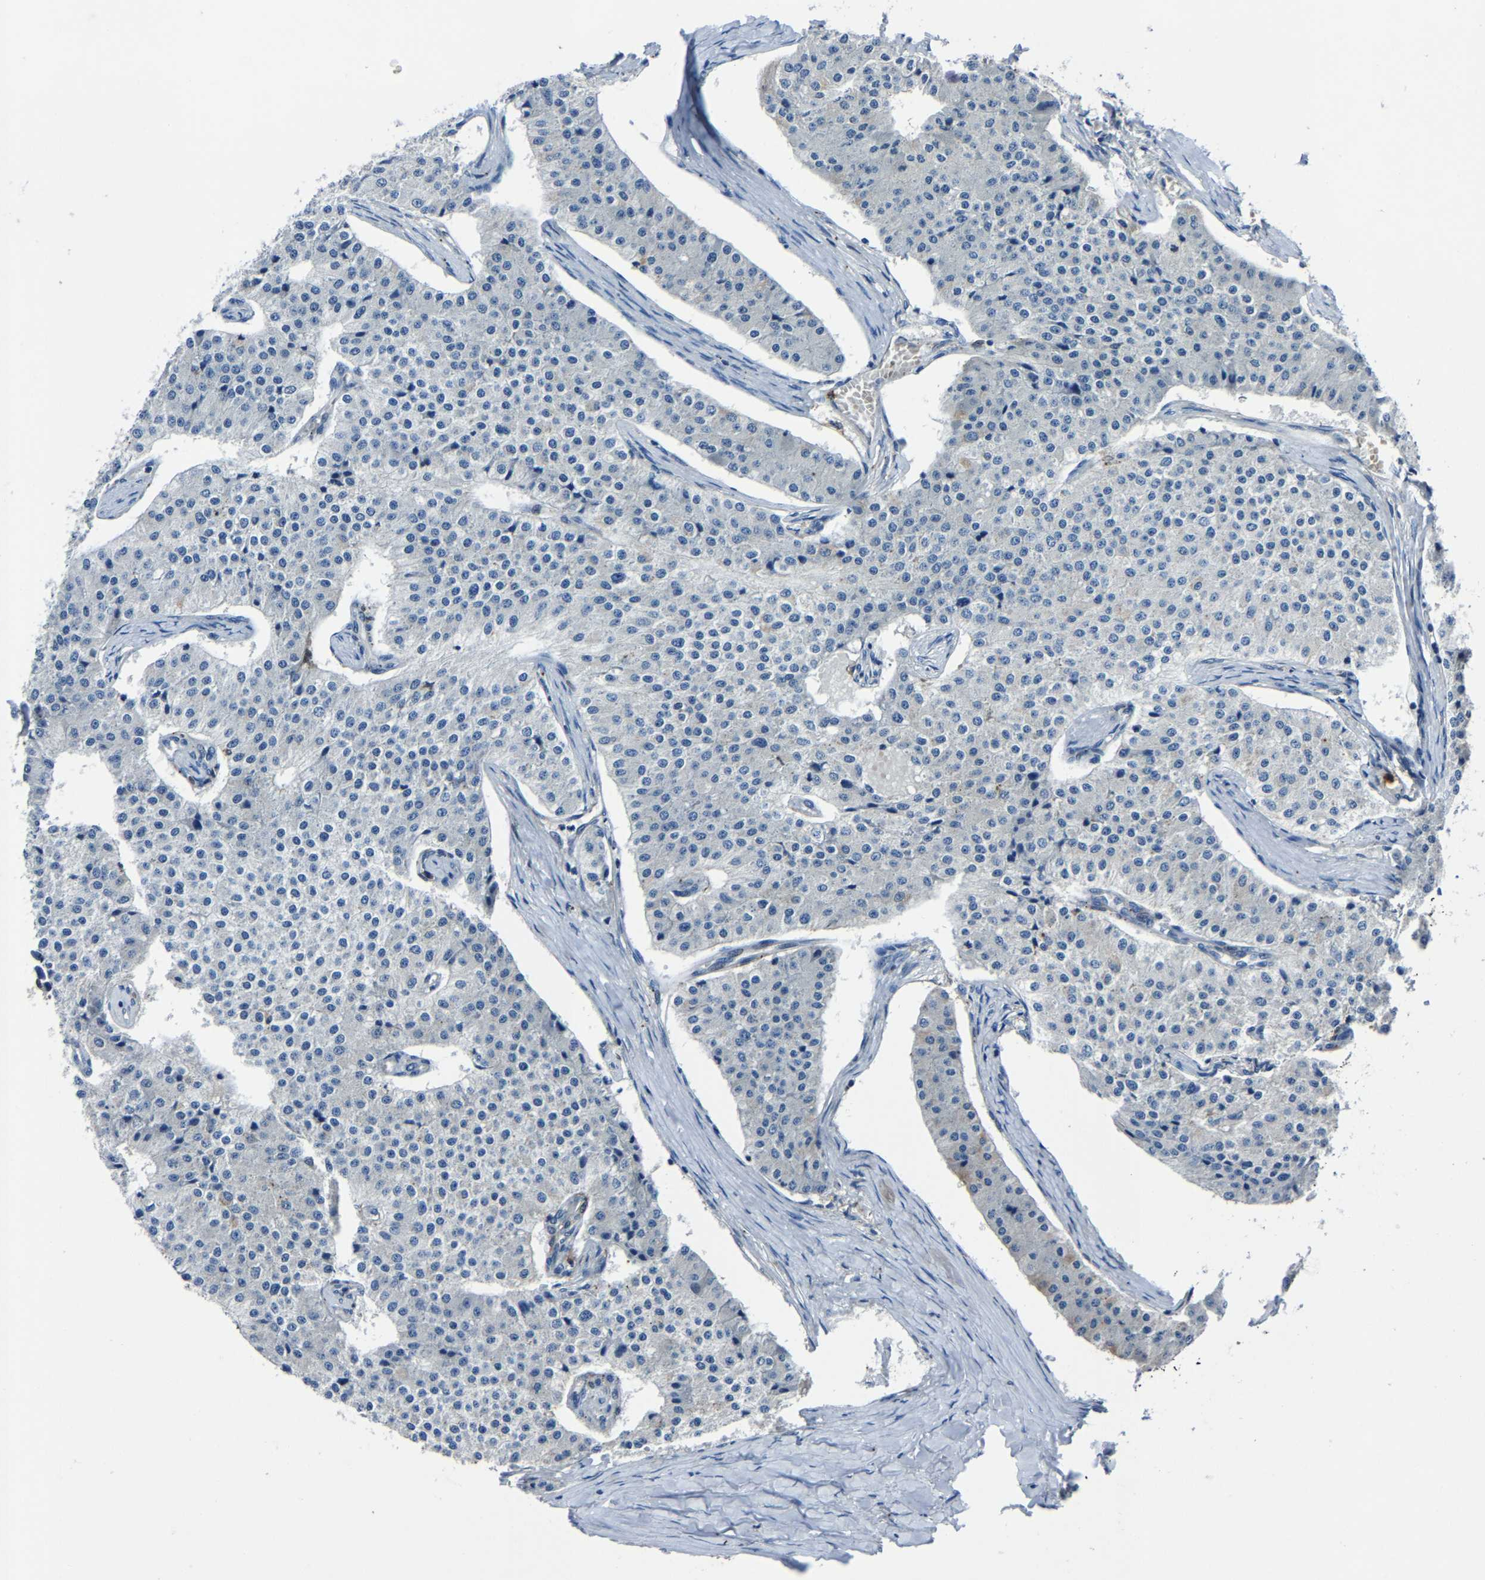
{"staining": {"intensity": "negative", "quantity": "none", "location": "none"}, "tissue": "carcinoid", "cell_type": "Tumor cells", "image_type": "cancer", "snomed": [{"axis": "morphology", "description": "Carcinoid, malignant, NOS"}, {"axis": "topography", "description": "Colon"}], "caption": "A histopathology image of human carcinoid is negative for staining in tumor cells.", "gene": "PCNX2", "patient": {"sex": "female", "age": 52}}